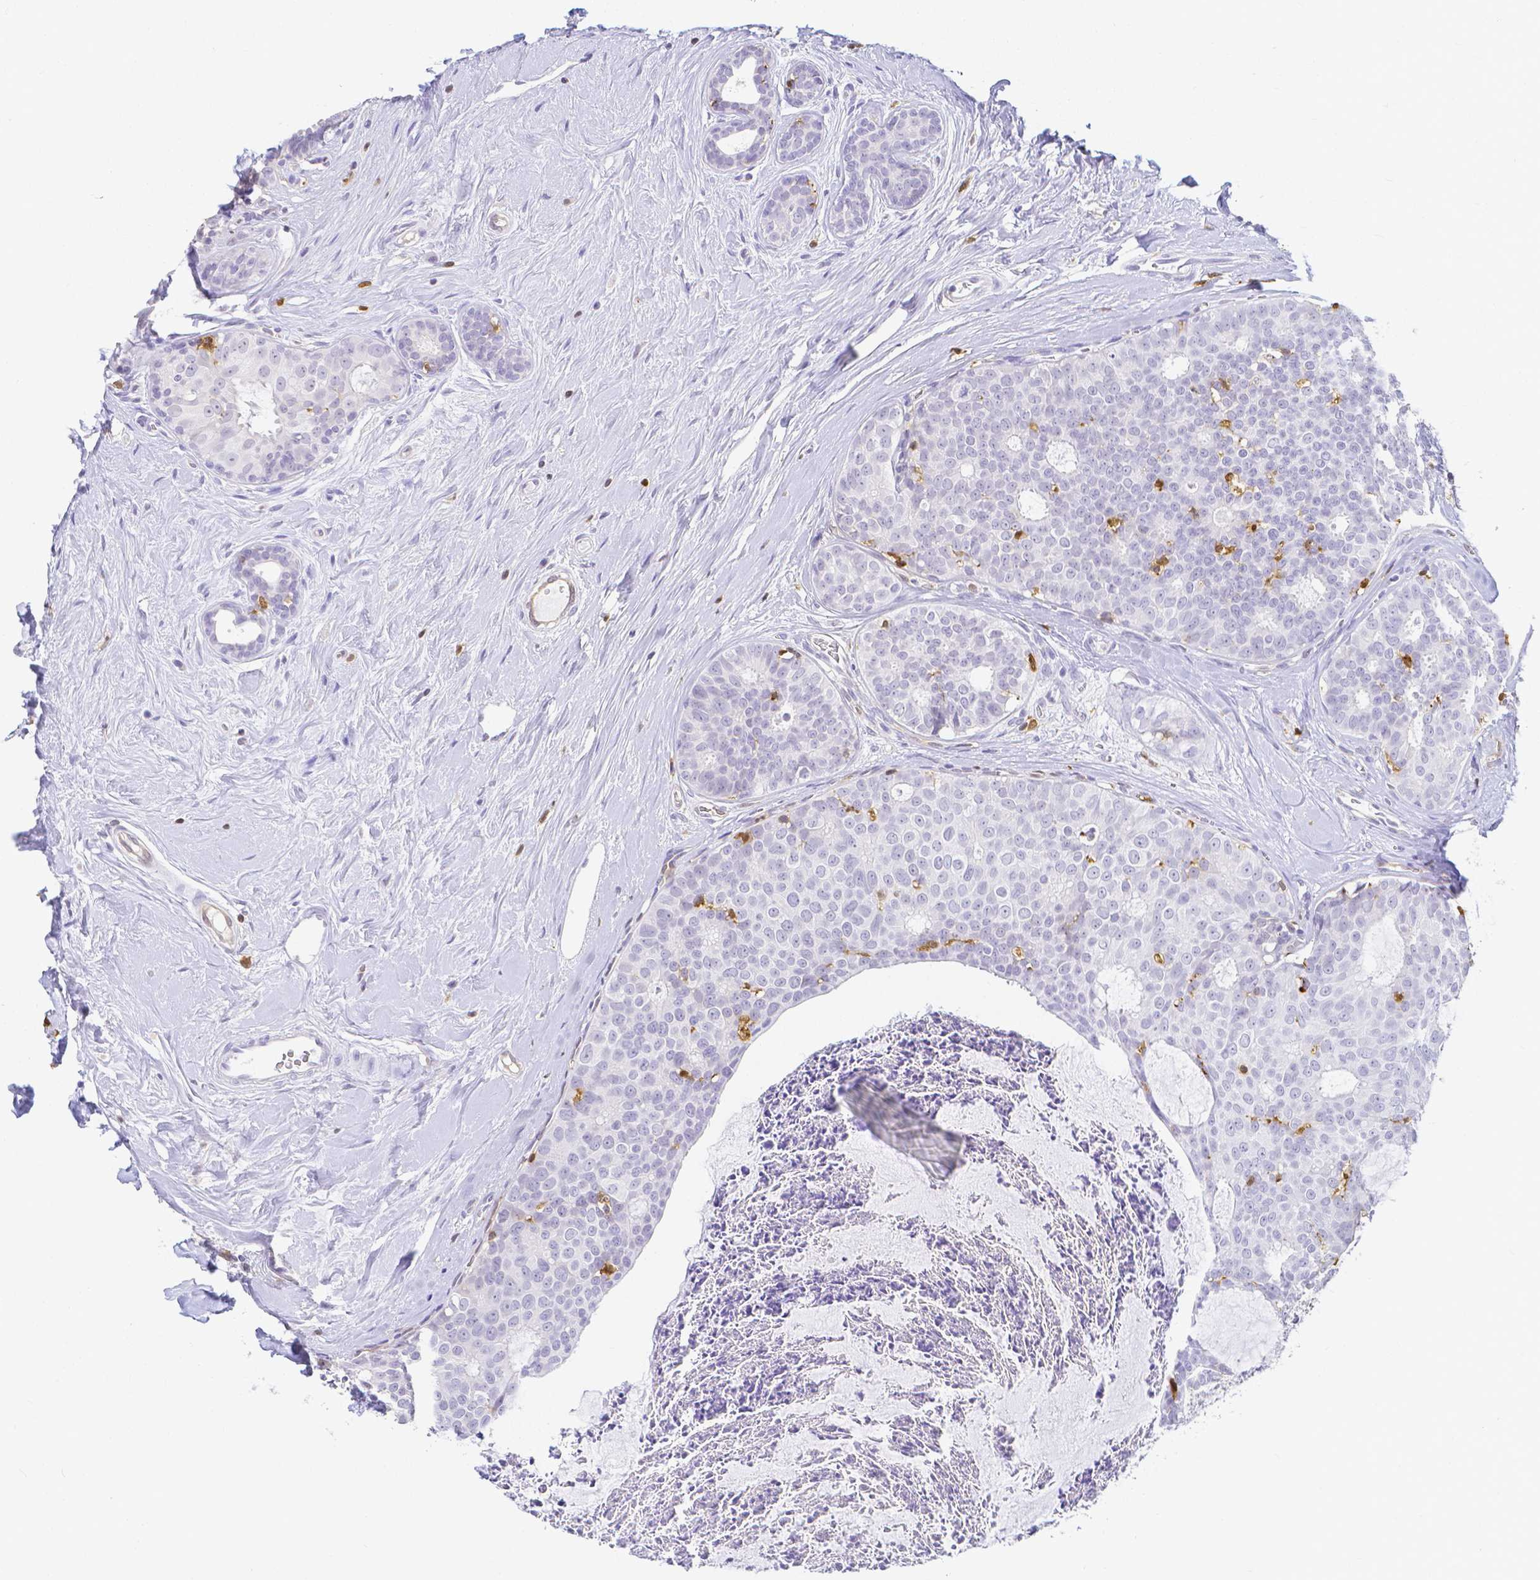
{"staining": {"intensity": "negative", "quantity": "none", "location": "none"}, "tissue": "breast cancer", "cell_type": "Tumor cells", "image_type": "cancer", "snomed": [{"axis": "morphology", "description": "Duct carcinoma"}, {"axis": "topography", "description": "Breast"}], "caption": "This is a histopathology image of immunohistochemistry (IHC) staining of breast invasive ductal carcinoma, which shows no staining in tumor cells. (DAB IHC visualized using brightfield microscopy, high magnification).", "gene": "COTL1", "patient": {"sex": "female", "age": 45}}